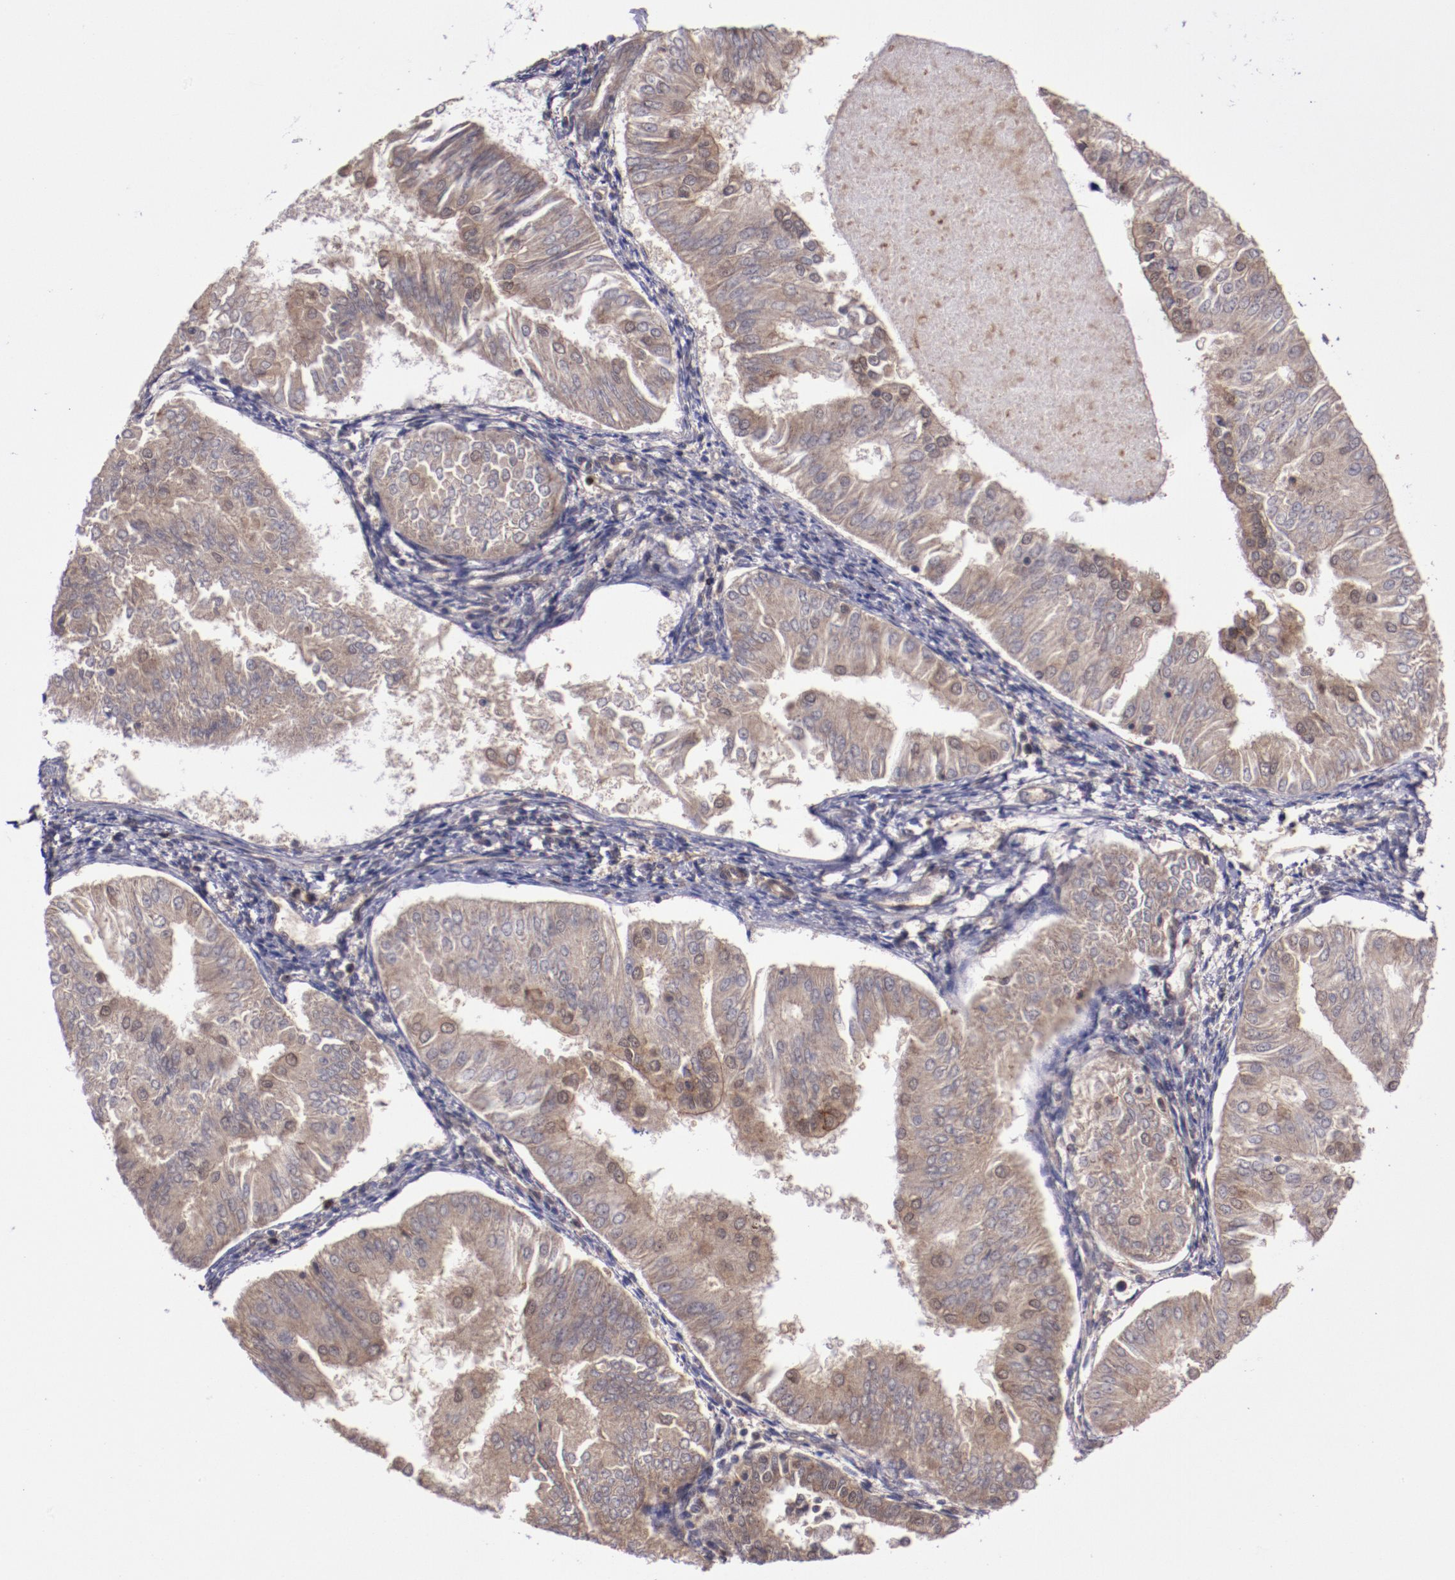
{"staining": {"intensity": "weak", "quantity": ">75%", "location": "cytoplasmic/membranous"}, "tissue": "endometrial cancer", "cell_type": "Tumor cells", "image_type": "cancer", "snomed": [{"axis": "morphology", "description": "Adenocarcinoma, NOS"}, {"axis": "topography", "description": "Endometrium"}], "caption": "A low amount of weak cytoplasmic/membranous staining is identified in about >75% of tumor cells in endometrial cancer tissue. (DAB (3,3'-diaminobenzidine) IHC, brown staining for protein, blue staining for nuclei).", "gene": "FTSJ1", "patient": {"sex": "female", "age": 53}}